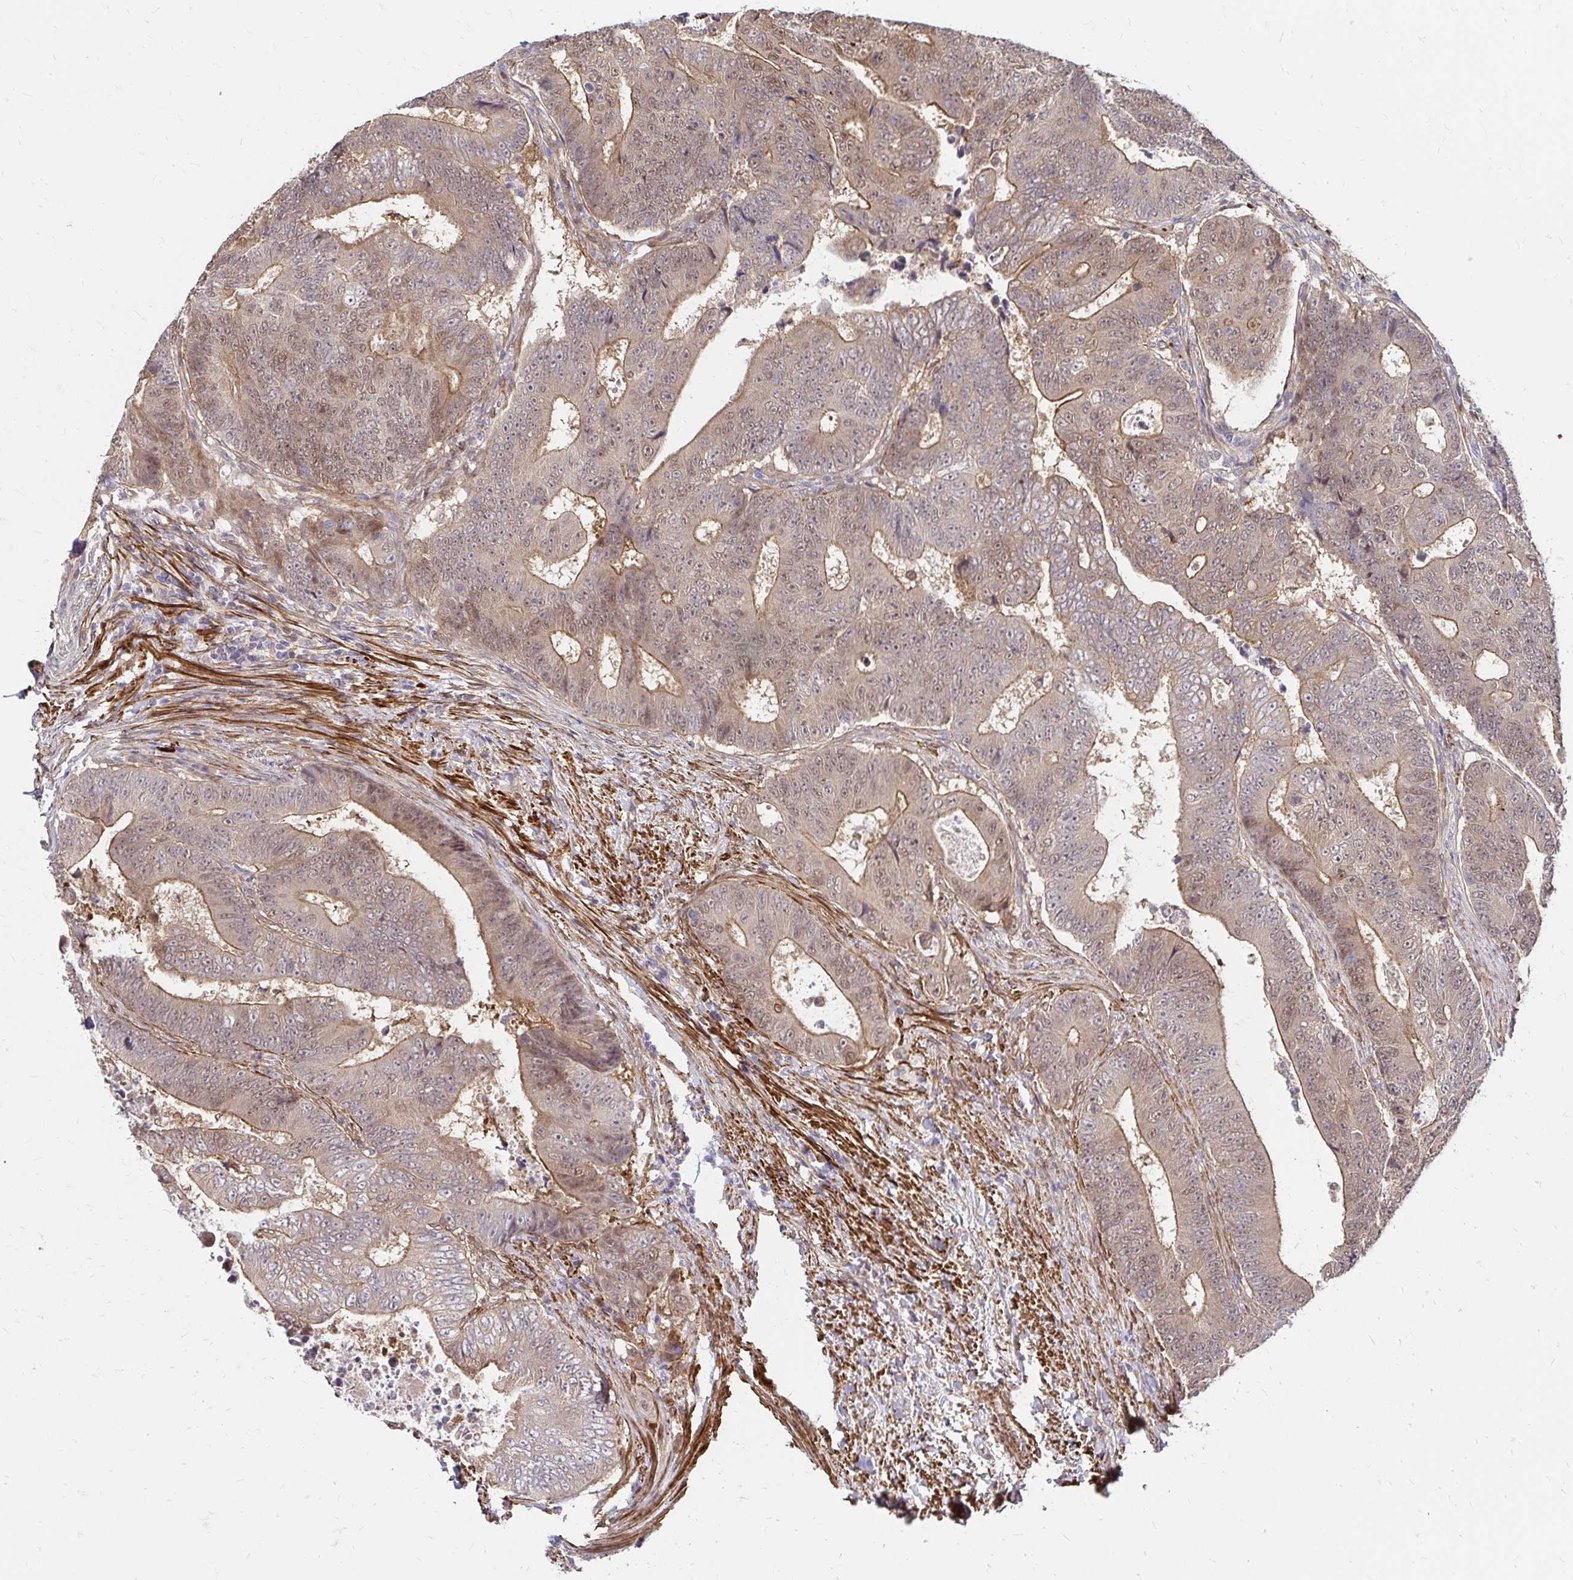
{"staining": {"intensity": "moderate", "quantity": ">75%", "location": "cytoplasmic/membranous,nuclear"}, "tissue": "colorectal cancer", "cell_type": "Tumor cells", "image_type": "cancer", "snomed": [{"axis": "morphology", "description": "Adenocarcinoma, NOS"}, {"axis": "topography", "description": "Colon"}], "caption": "Human colorectal cancer (adenocarcinoma) stained with a protein marker demonstrates moderate staining in tumor cells.", "gene": "YAP1", "patient": {"sex": "female", "age": 48}}